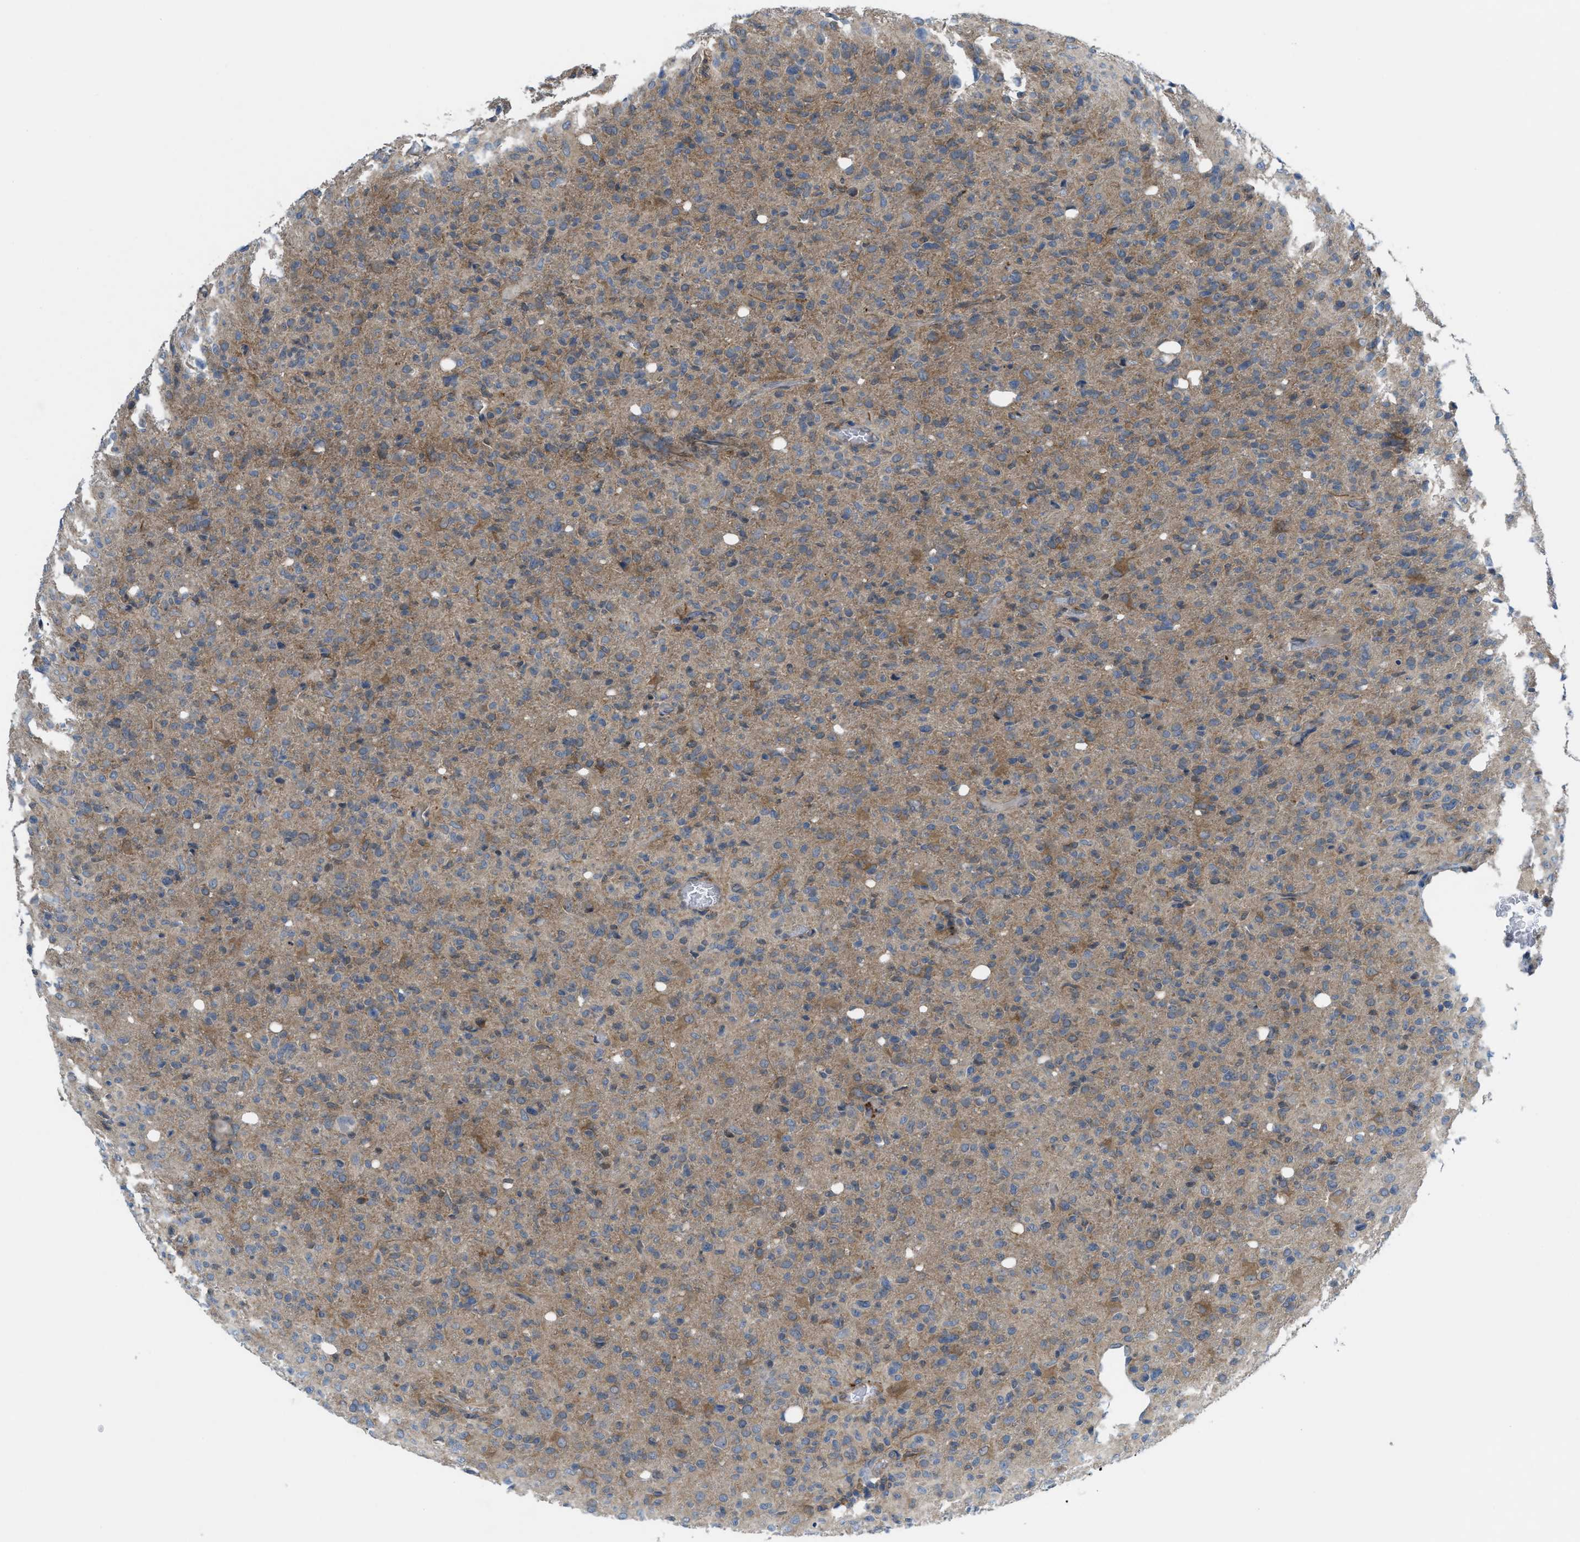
{"staining": {"intensity": "moderate", "quantity": ">75%", "location": "cytoplasmic/membranous"}, "tissue": "glioma", "cell_type": "Tumor cells", "image_type": "cancer", "snomed": [{"axis": "morphology", "description": "Glioma, malignant, High grade"}, {"axis": "topography", "description": "Brain"}], "caption": "An immunohistochemistry (IHC) photomicrograph of neoplastic tissue is shown. Protein staining in brown shows moderate cytoplasmic/membranous positivity in glioma within tumor cells.", "gene": "BAZ2B", "patient": {"sex": "female", "age": 57}}